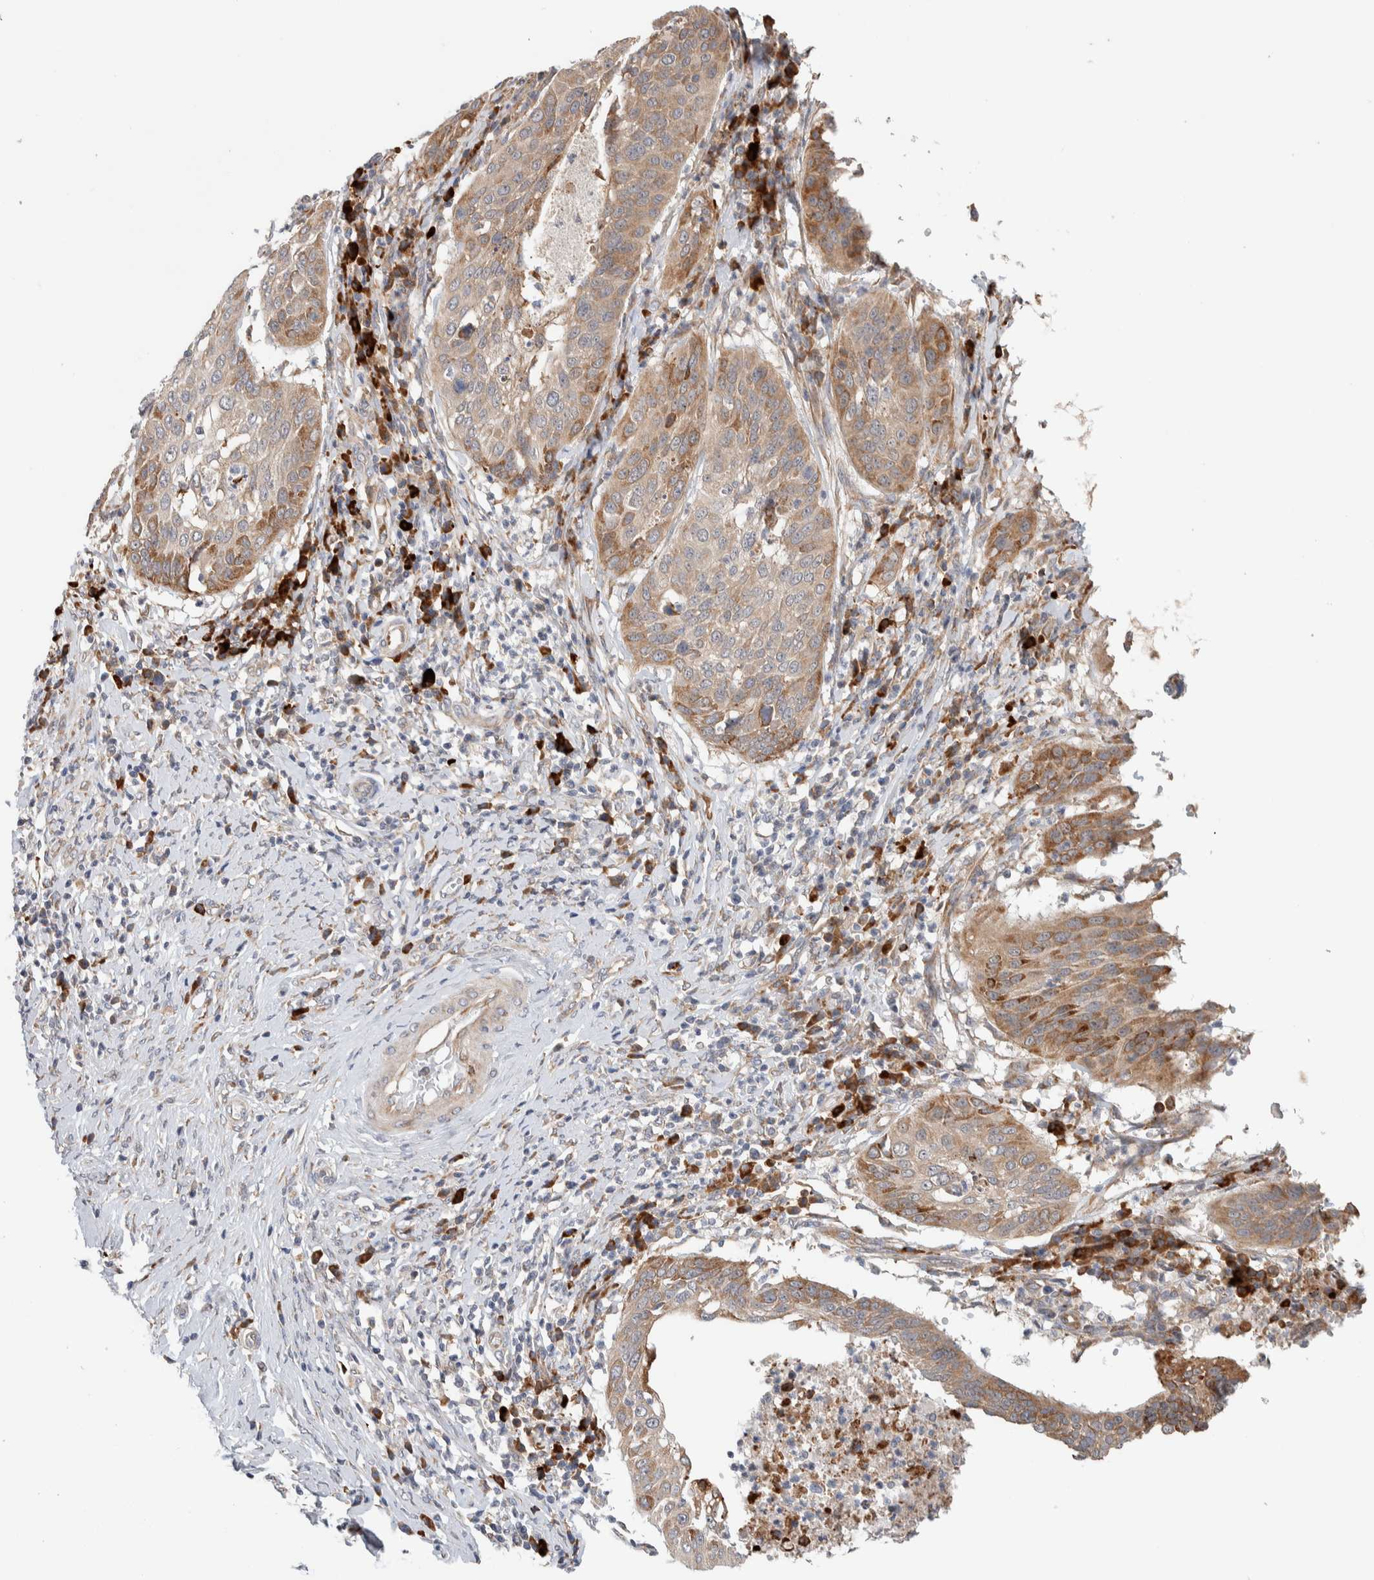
{"staining": {"intensity": "moderate", "quantity": ">75%", "location": "cytoplasmic/membranous"}, "tissue": "cervical cancer", "cell_type": "Tumor cells", "image_type": "cancer", "snomed": [{"axis": "morphology", "description": "Normal tissue, NOS"}, {"axis": "morphology", "description": "Squamous cell carcinoma, NOS"}, {"axis": "topography", "description": "Cervix"}], "caption": "Immunohistochemical staining of human cervical squamous cell carcinoma demonstrates medium levels of moderate cytoplasmic/membranous protein expression in about >75% of tumor cells. The protein is shown in brown color, while the nuclei are stained blue.", "gene": "ADCY8", "patient": {"sex": "female", "age": 39}}